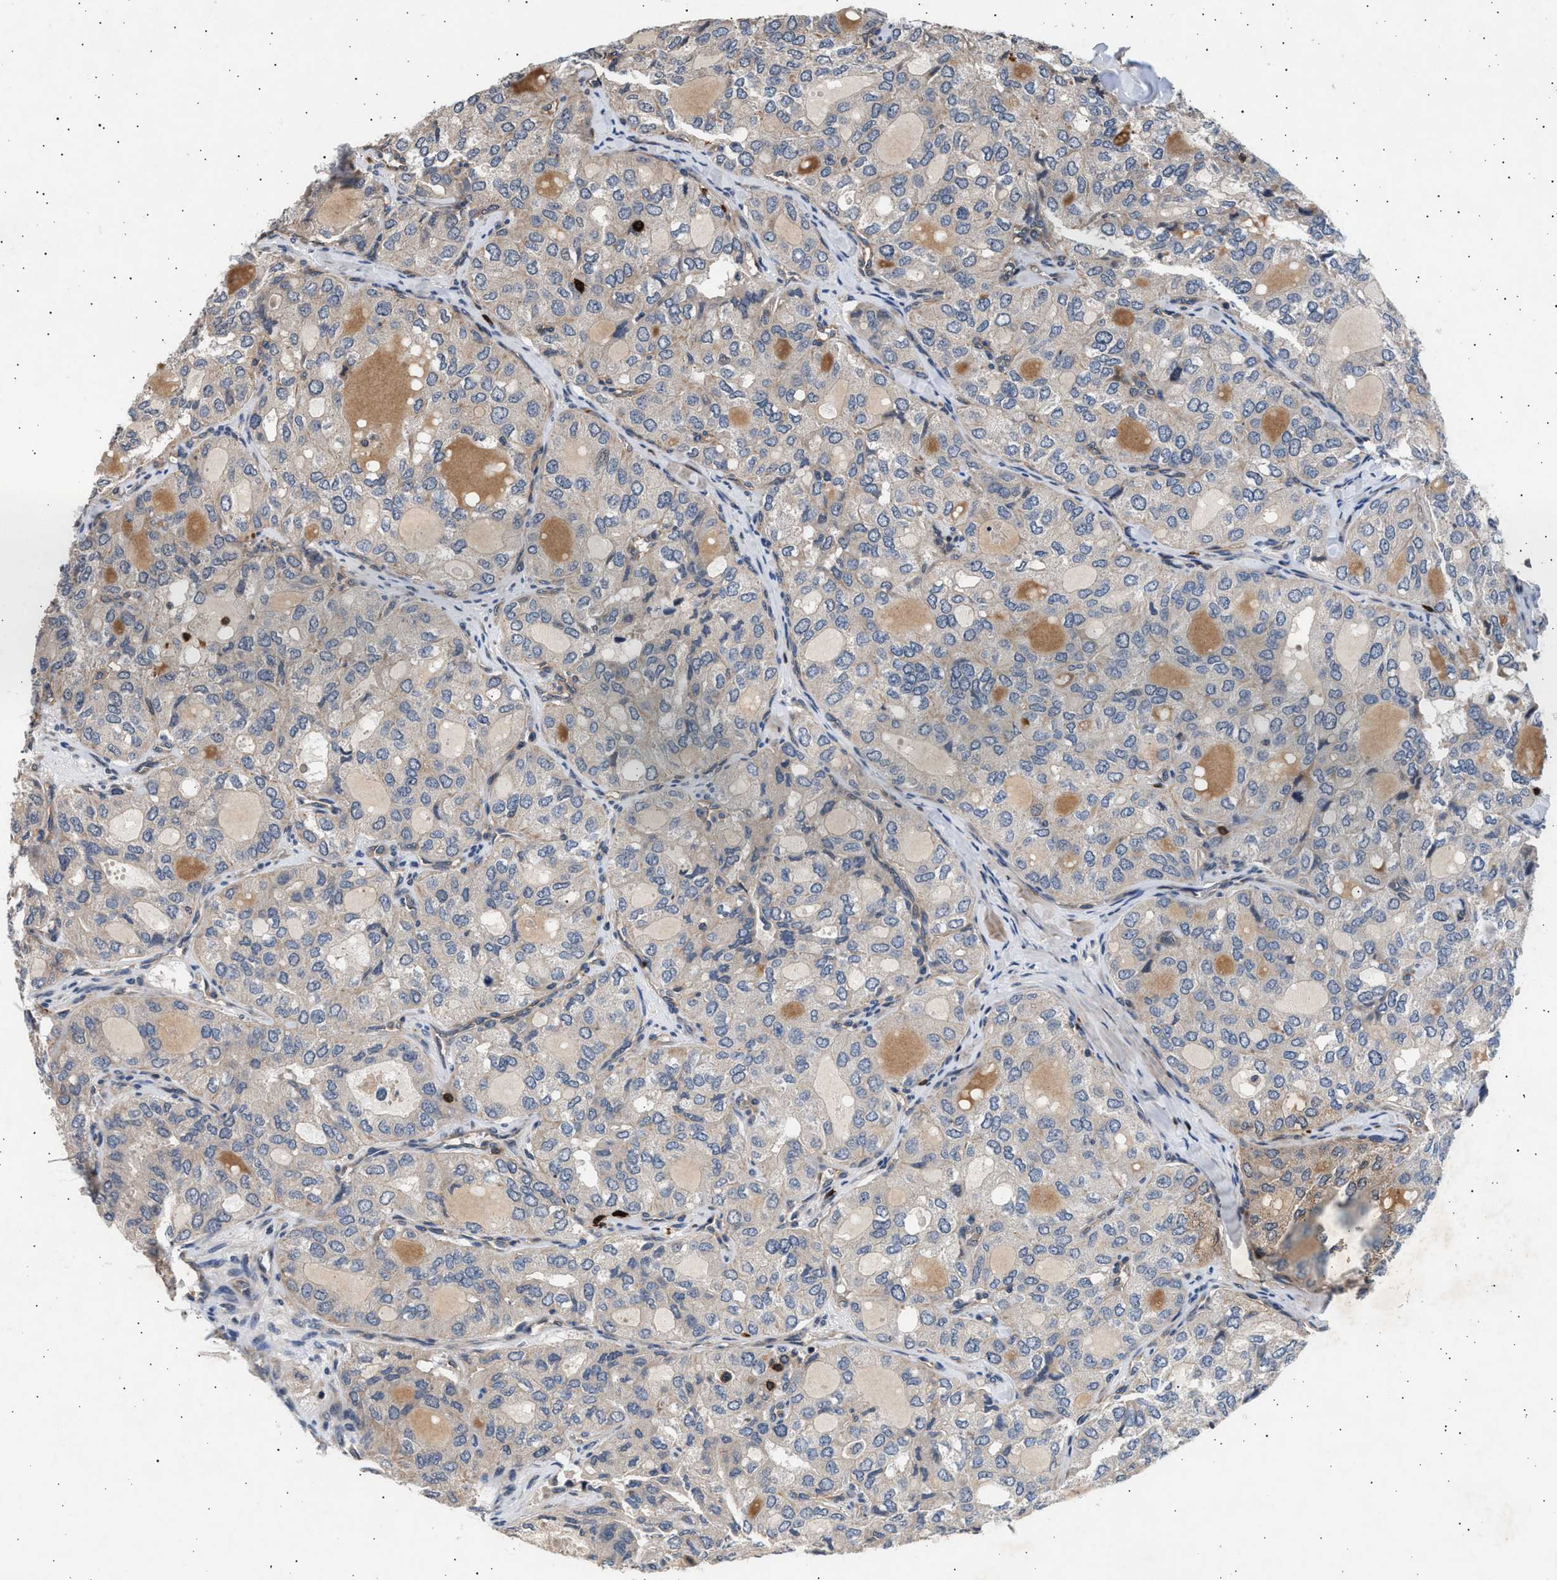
{"staining": {"intensity": "negative", "quantity": "none", "location": "none"}, "tissue": "thyroid cancer", "cell_type": "Tumor cells", "image_type": "cancer", "snomed": [{"axis": "morphology", "description": "Follicular adenoma carcinoma, NOS"}, {"axis": "topography", "description": "Thyroid gland"}], "caption": "IHC photomicrograph of thyroid follicular adenoma carcinoma stained for a protein (brown), which exhibits no staining in tumor cells.", "gene": "GRAP2", "patient": {"sex": "male", "age": 75}}